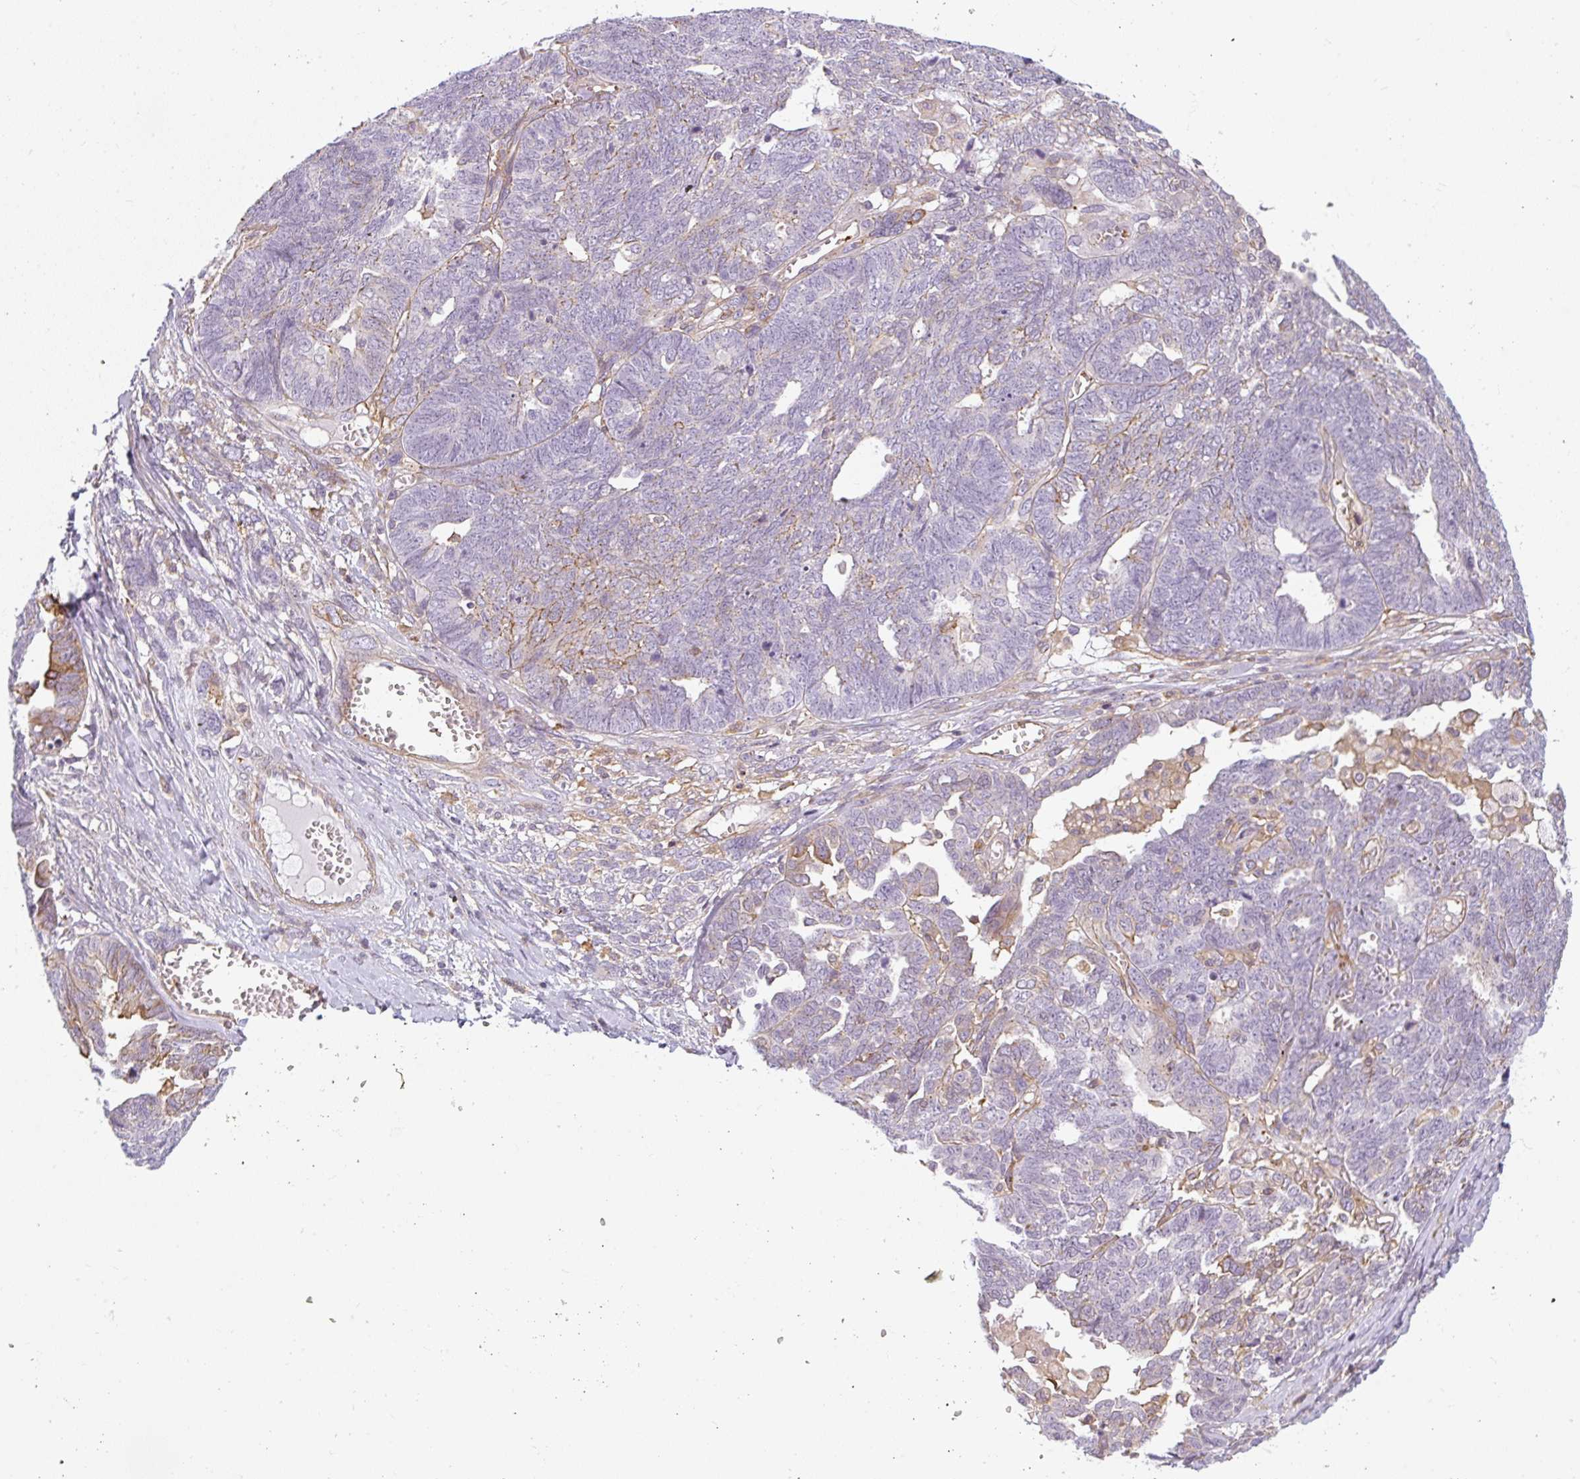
{"staining": {"intensity": "weak", "quantity": "<25%", "location": "cytoplasmic/membranous"}, "tissue": "ovarian cancer", "cell_type": "Tumor cells", "image_type": "cancer", "snomed": [{"axis": "morphology", "description": "Cystadenocarcinoma, serous, NOS"}, {"axis": "topography", "description": "Ovary"}], "caption": "The histopathology image reveals no significant expression in tumor cells of ovarian cancer.", "gene": "SULF1", "patient": {"sex": "female", "age": 79}}